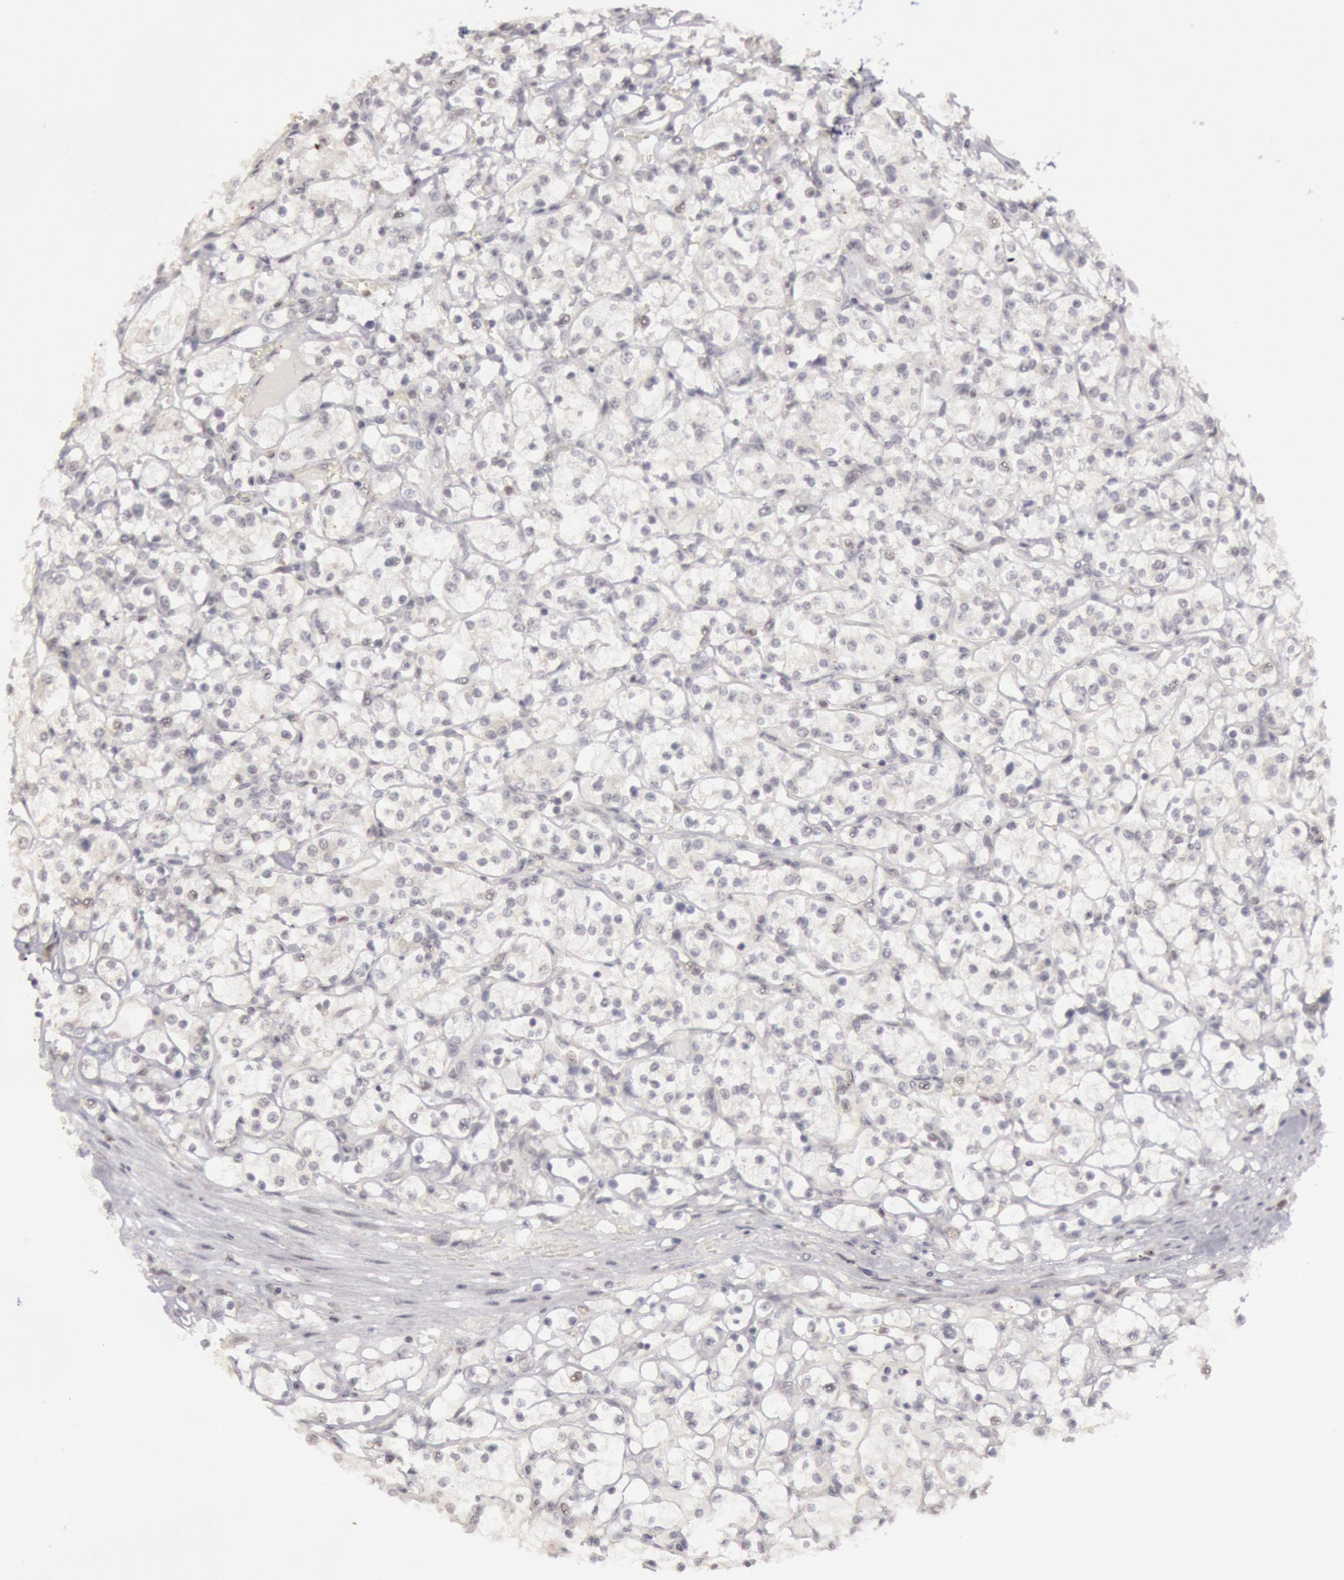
{"staining": {"intensity": "negative", "quantity": "none", "location": "none"}, "tissue": "renal cancer", "cell_type": "Tumor cells", "image_type": "cancer", "snomed": [{"axis": "morphology", "description": "Adenocarcinoma, NOS"}, {"axis": "topography", "description": "Kidney"}], "caption": "Renal adenocarcinoma was stained to show a protein in brown. There is no significant expression in tumor cells.", "gene": "RIMBP3C", "patient": {"sex": "male", "age": 61}}